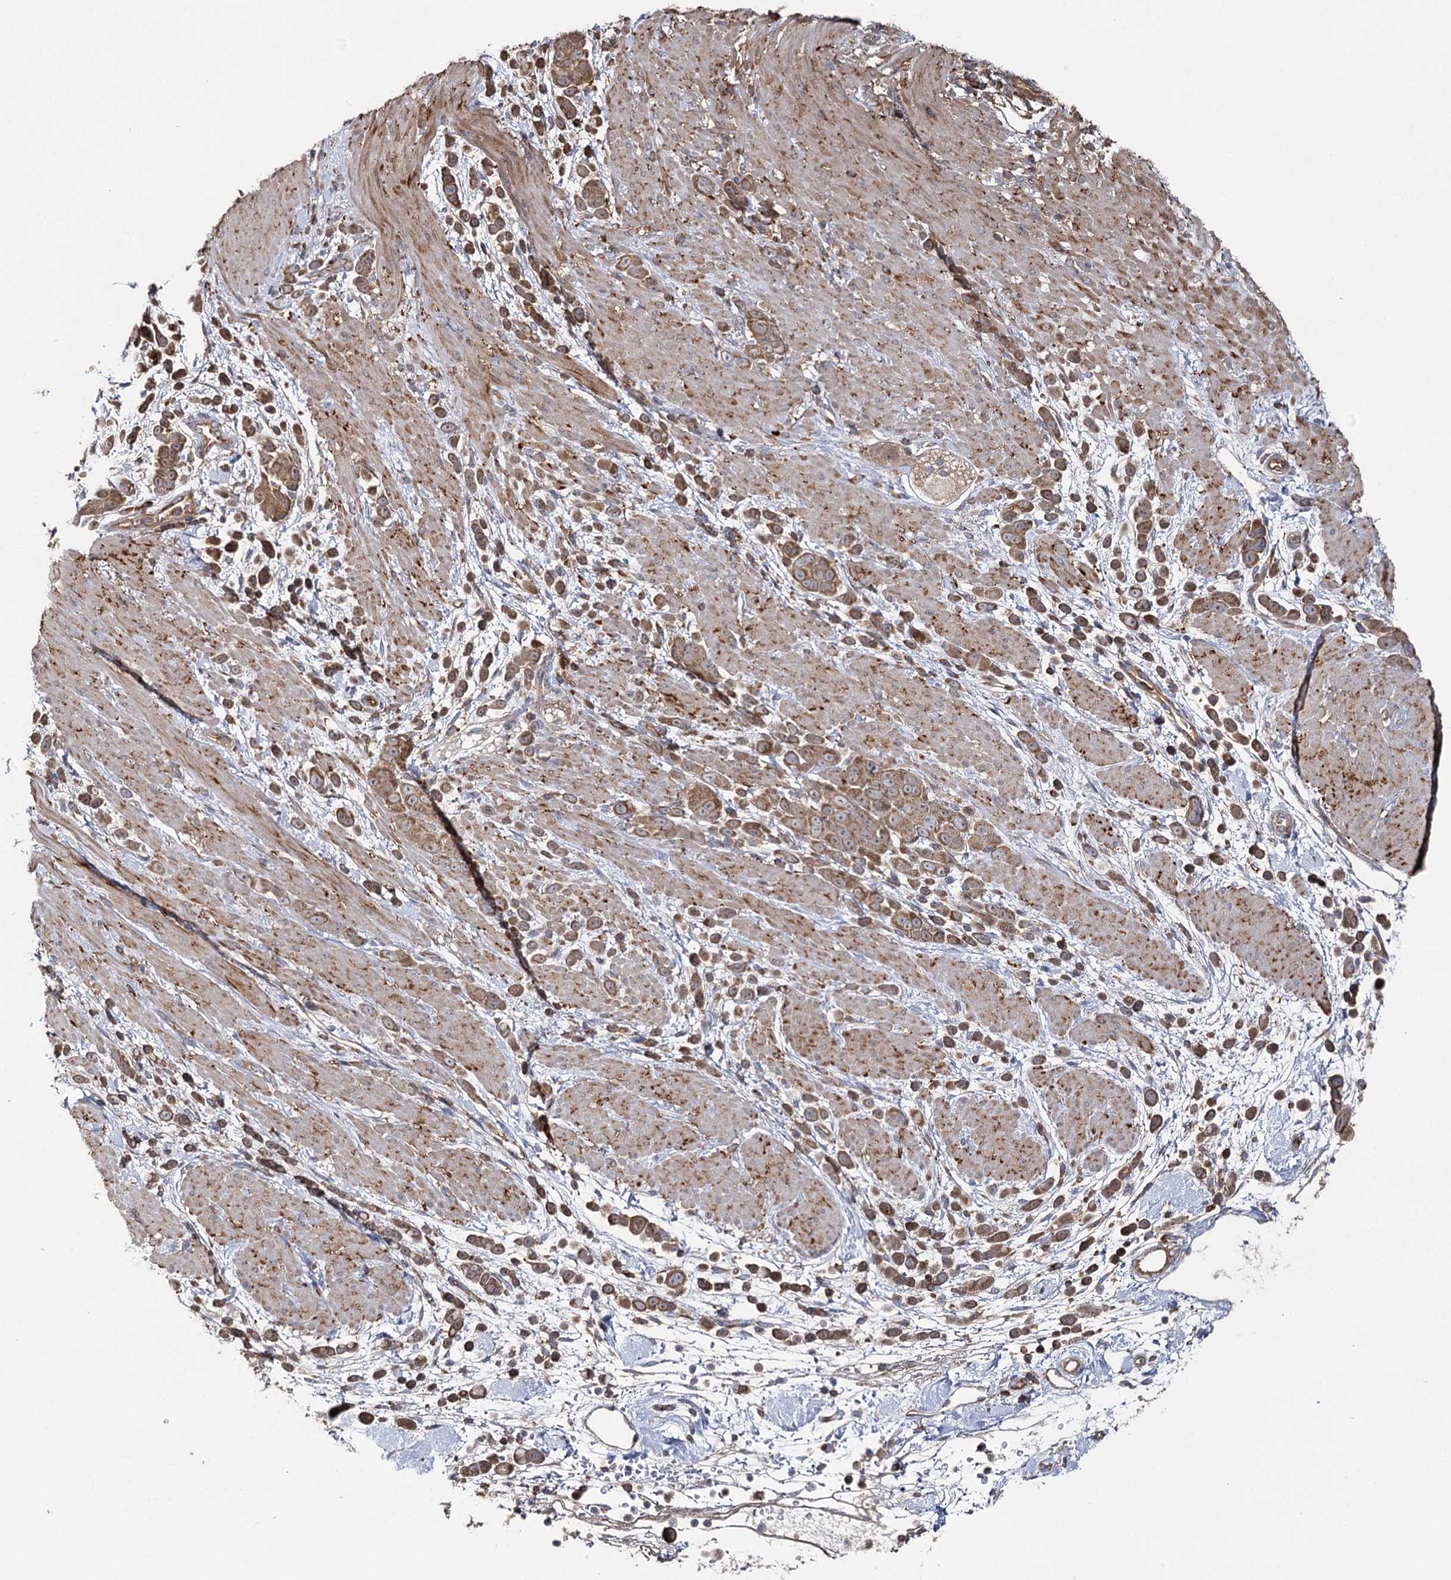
{"staining": {"intensity": "moderate", "quantity": ">75%", "location": "cytoplasmic/membranous"}, "tissue": "pancreatic cancer", "cell_type": "Tumor cells", "image_type": "cancer", "snomed": [{"axis": "morphology", "description": "Normal tissue, NOS"}, {"axis": "morphology", "description": "Adenocarcinoma, NOS"}, {"axis": "topography", "description": "Pancreas"}], "caption": "An image showing moderate cytoplasmic/membranous expression in about >75% of tumor cells in adenocarcinoma (pancreatic), as visualized by brown immunohistochemical staining.", "gene": "SEC24B", "patient": {"sex": "female", "age": 64}}